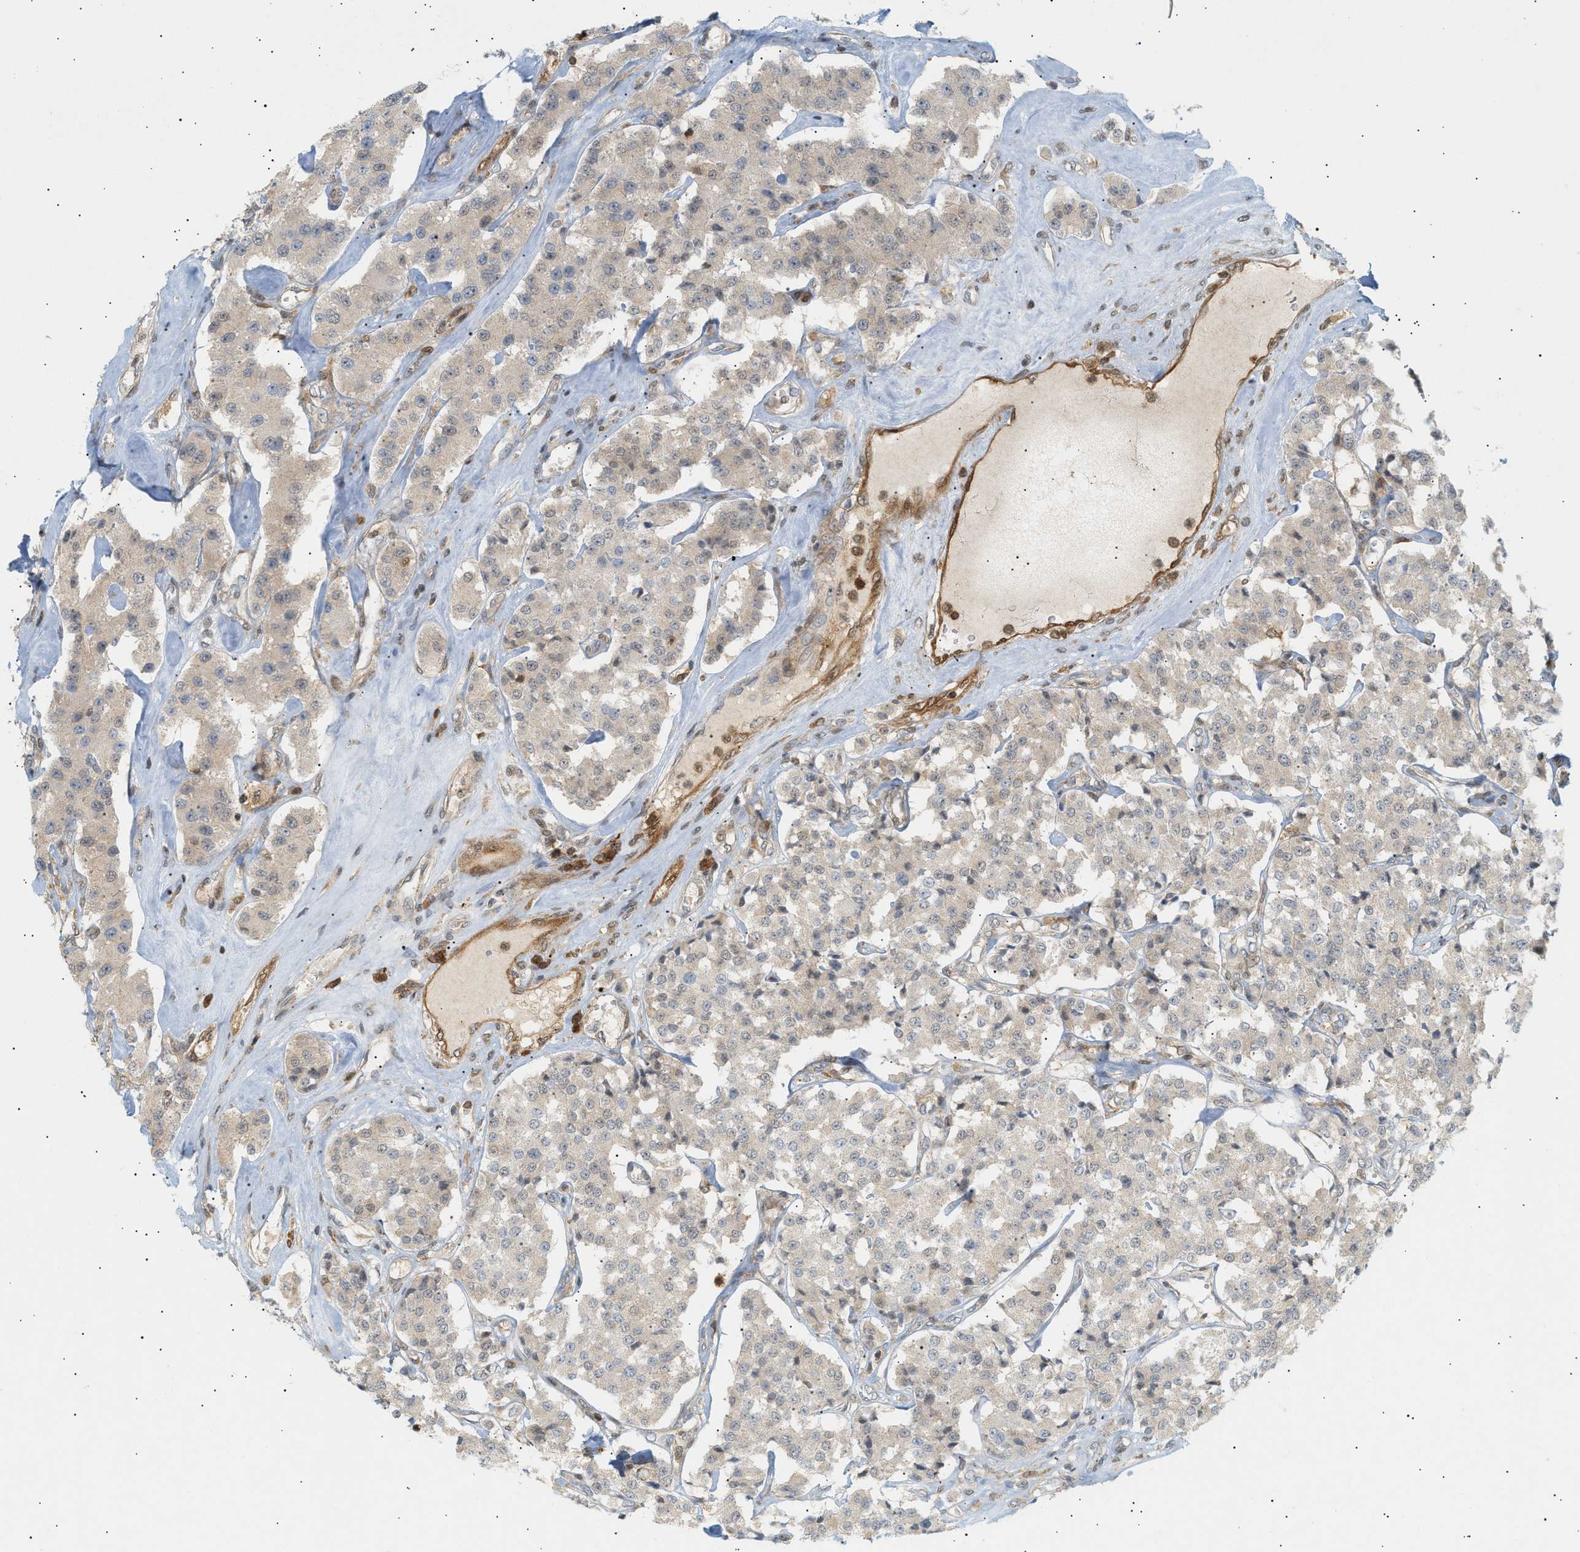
{"staining": {"intensity": "weak", "quantity": "25%-75%", "location": "cytoplasmic/membranous"}, "tissue": "carcinoid", "cell_type": "Tumor cells", "image_type": "cancer", "snomed": [{"axis": "morphology", "description": "Carcinoid, malignant, NOS"}, {"axis": "topography", "description": "Pancreas"}], "caption": "A photomicrograph showing weak cytoplasmic/membranous staining in approximately 25%-75% of tumor cells in carcinoid, as visualized by brown immunohistochemical staining.", "gene": "SHC1", "patient": {"sex": "male", "age": 41}}